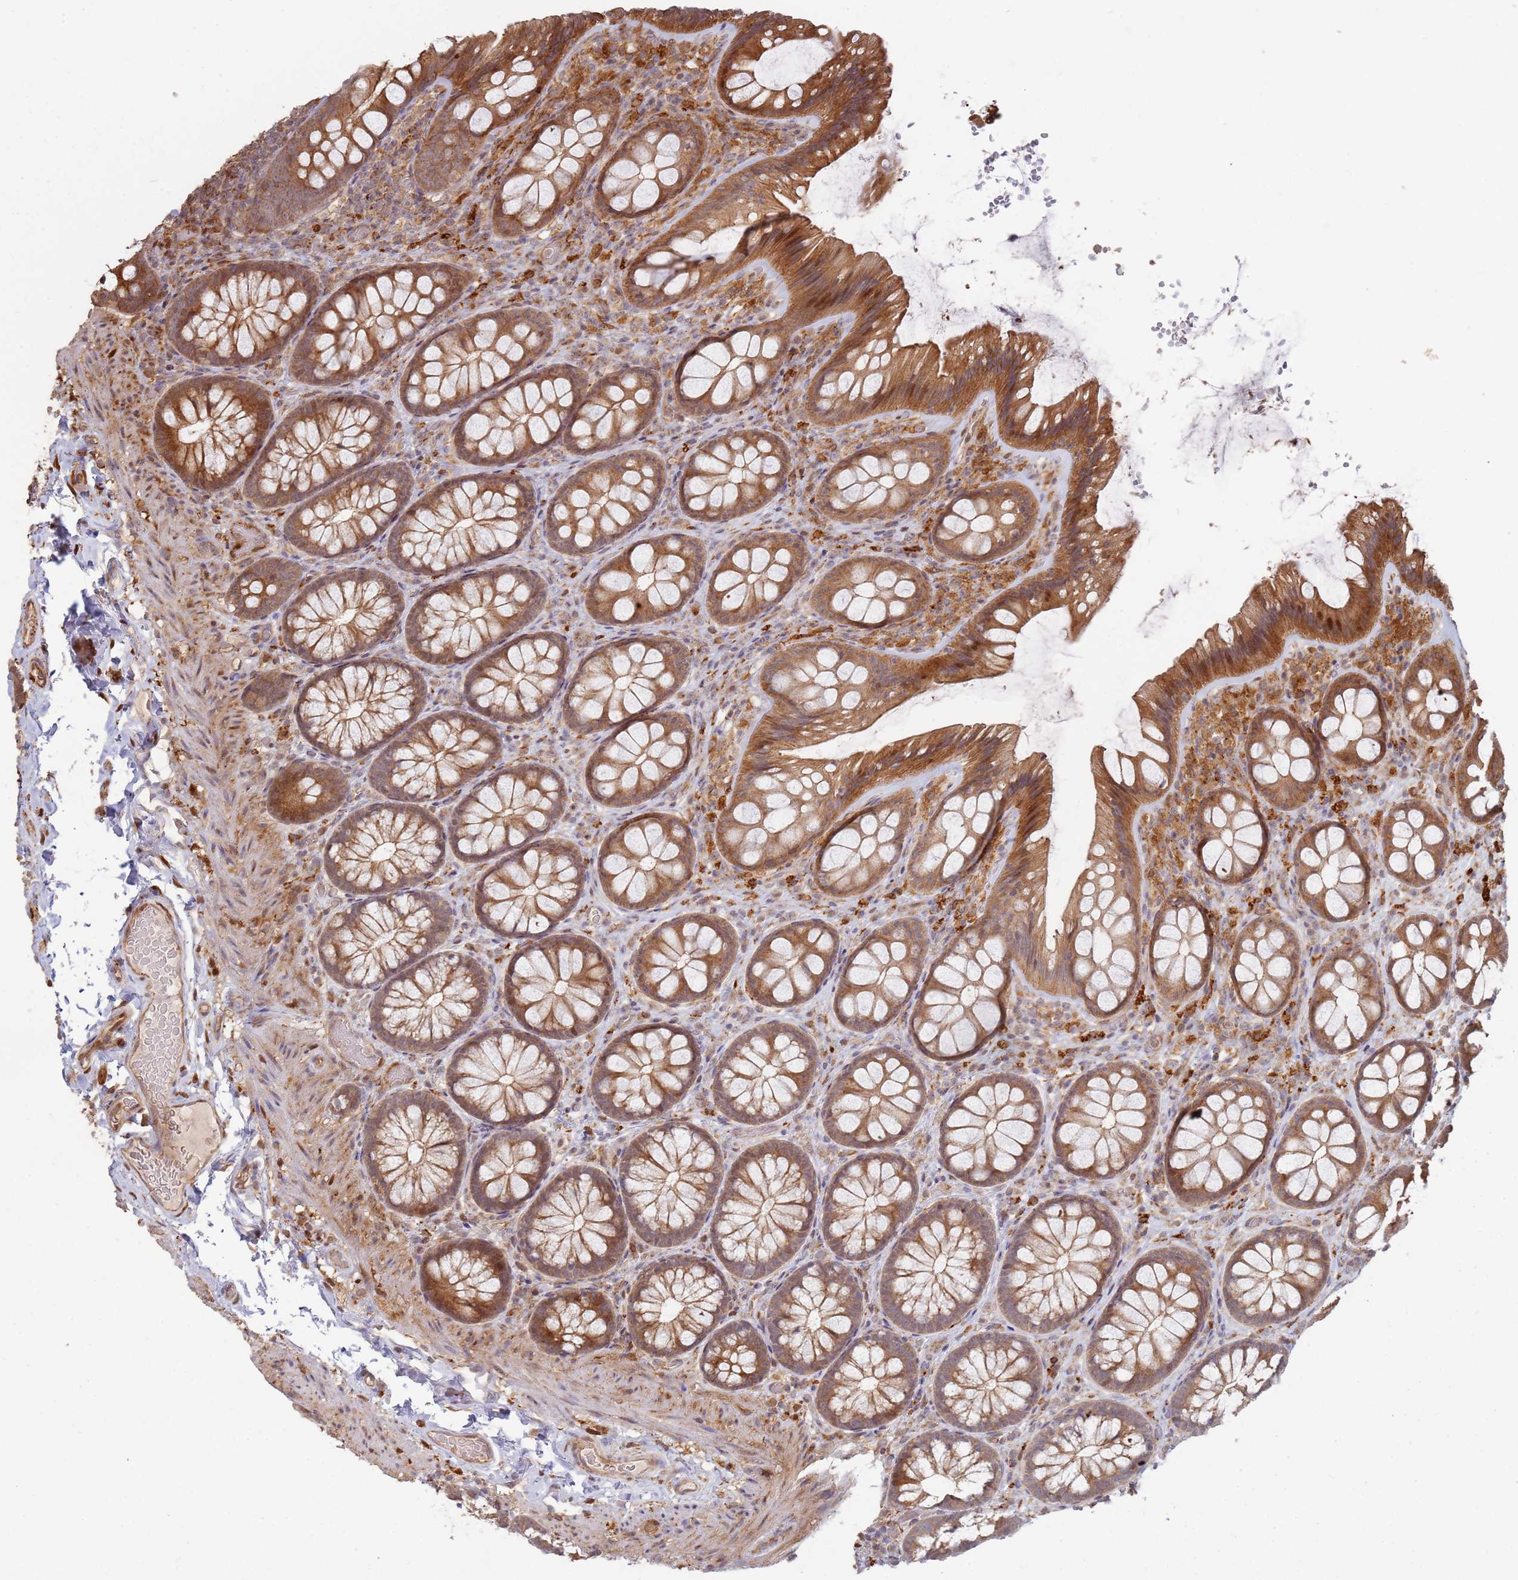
{"staining": {"intensity": "moderate", "quantity": ">75%", "location": "cytoplasmic/membranous"}, "tissue": "colon", "cell_type": "Endothelial cells", "image_type": "normal", "snomed": [{"axis": "morphology", "description": "Normal tissue, NOS"}, {"axis": "topography", "description": "Colon"}], "caption": "This histopathology image displays immunohistochemistry (IHC) staining of unremarkable colon, with medium moderate cytoplasmic/membranous staining in about >75% of endothelial cells.", "gene": "MPEG1", "patient": {"sex": "male", "age": 46}}